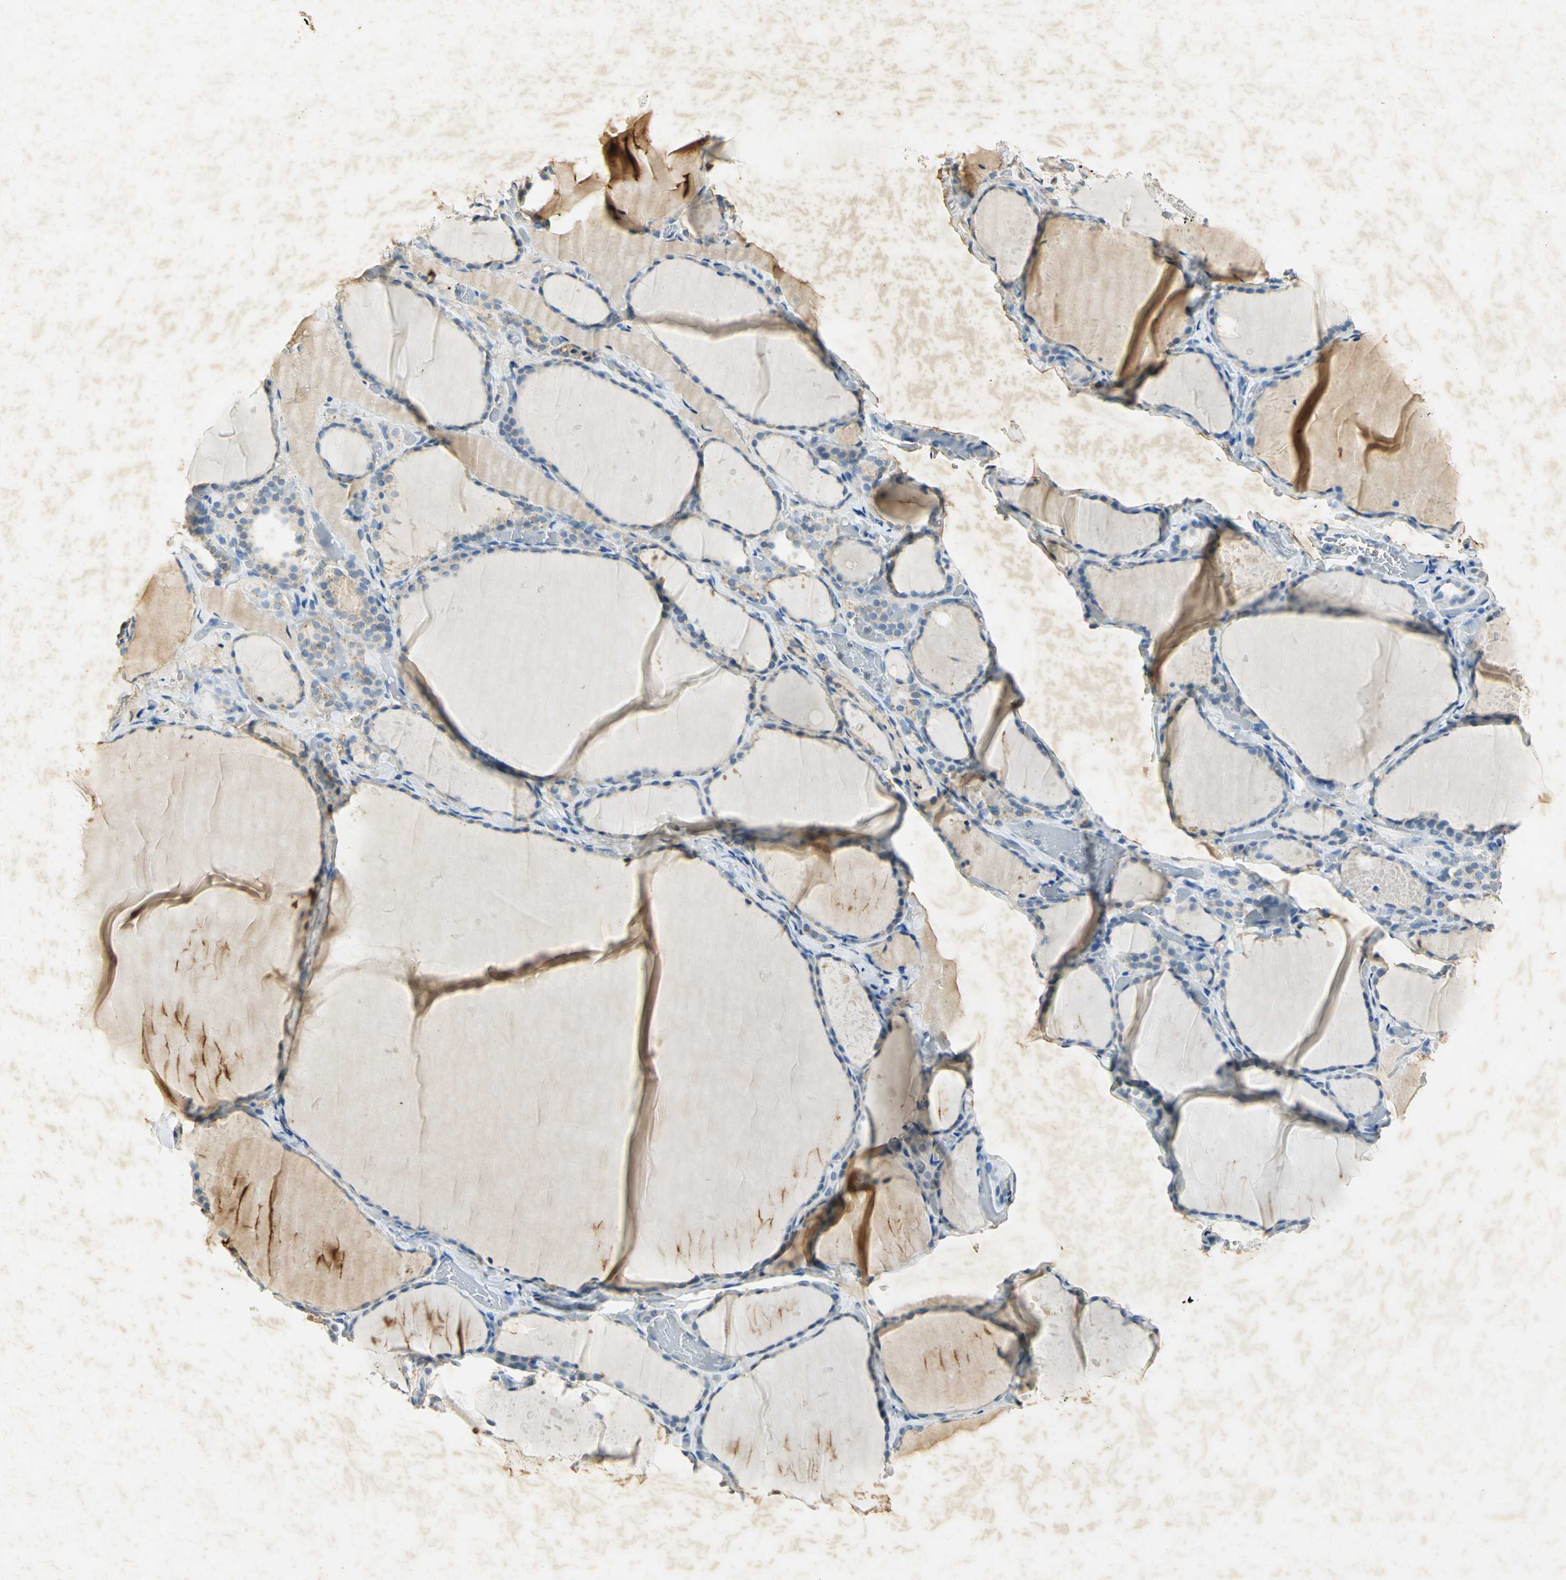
{"staining": {"intensity": "negative", "quantity": "none", "location": "none"}, "tissue": "thyroid gland", "cell_type": "Glandular cells", "image_type": "normal", "snomed": [{"axis": "morphology", "description": "Normal tissue, NOS"}, {"axis": "topography", "description": "Thyroid gland"}], "caption": "Immunohistochemical staining of unremarkable human thyroid gland shows no significant positivity in glandular cells.", "gene": "ANXA4", "patient": {"sex": "female", "age": 22}}